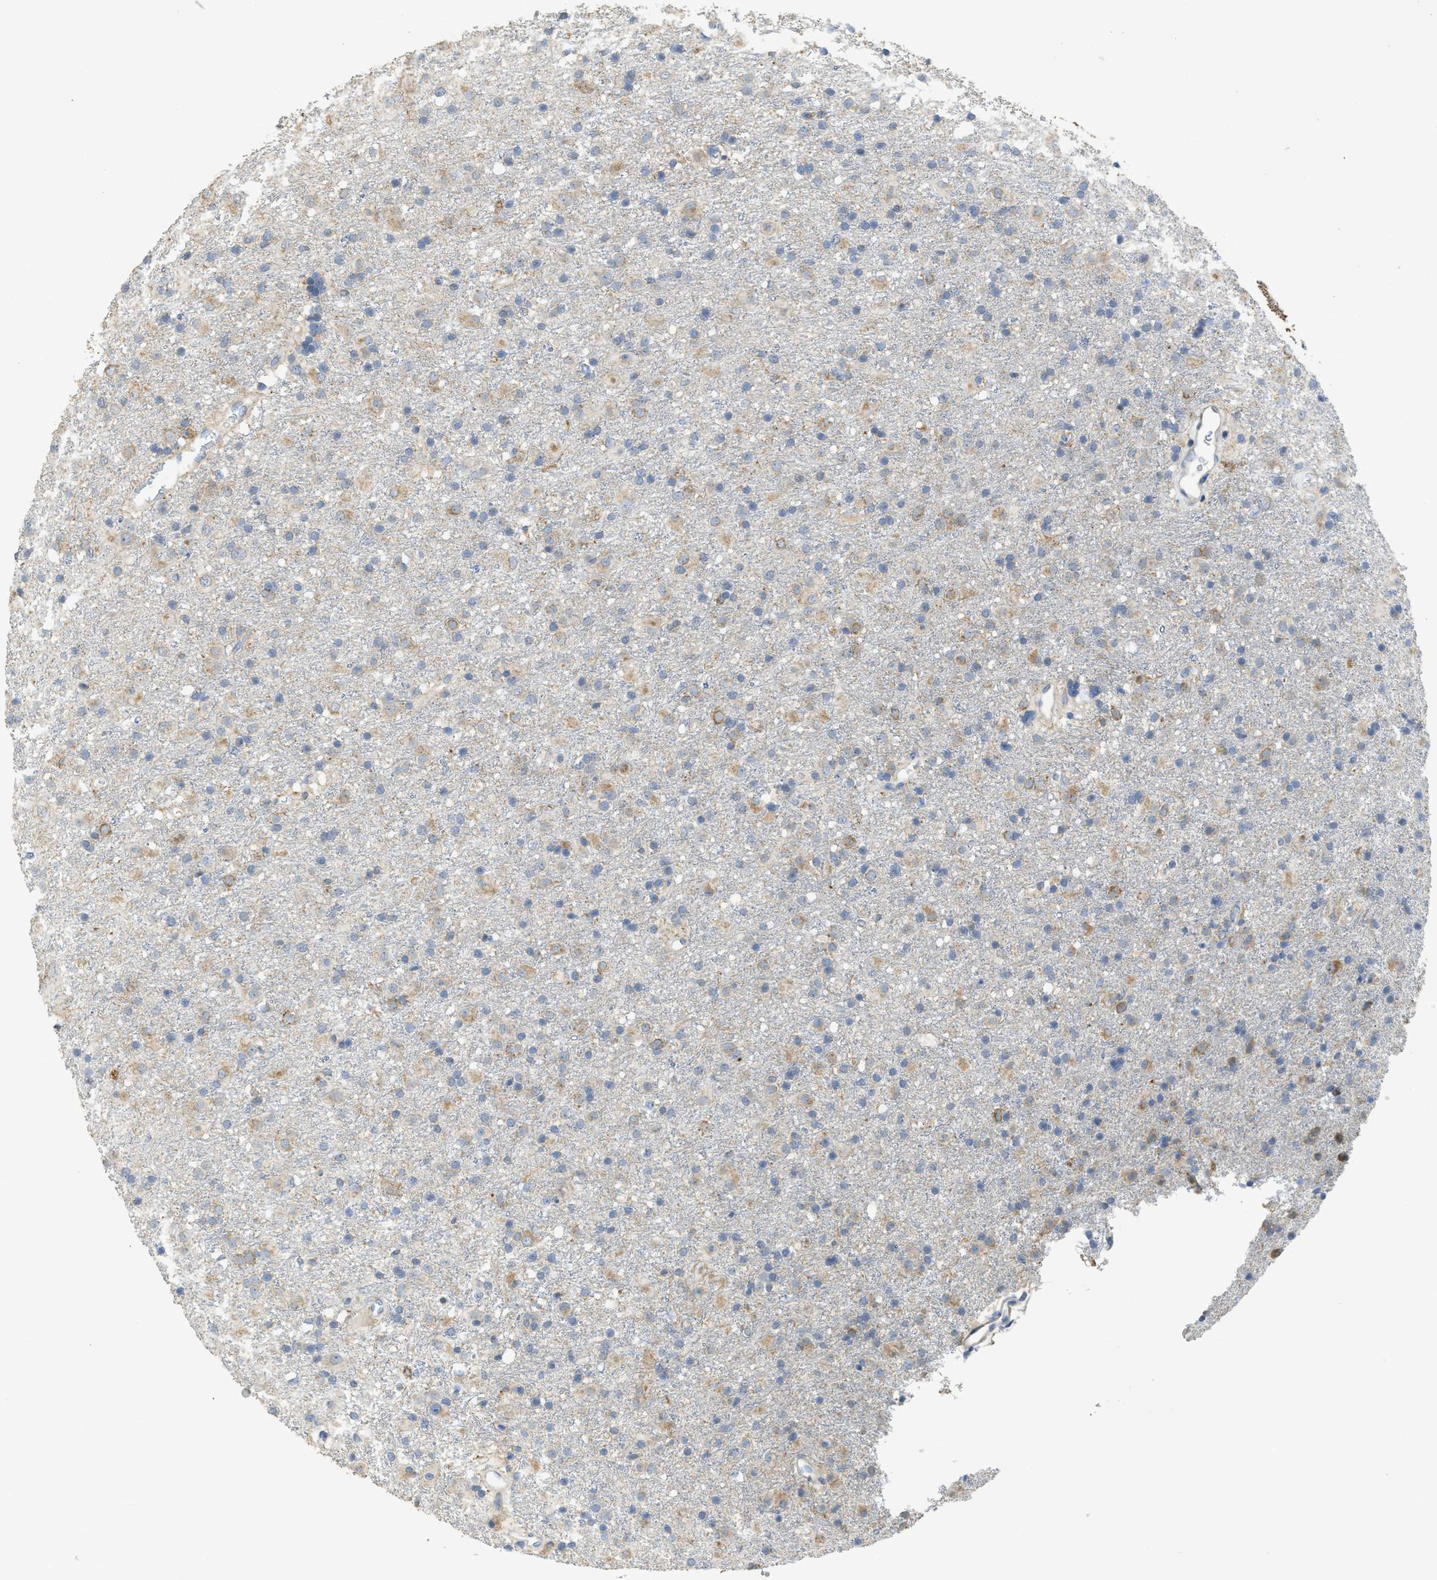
{"staining": {"intensity": "weak", "quantity": "25%-75%", "location": "cytoplasmic/membranous"}, "tissue": "glioma", "cell_type": "Tumor cells", "image_type": "cancer", "snomed": [{"axis": "morphology", "description": "Glioma, malignant, Low grade"}, {"axis": "topography", "description": "Brain"}], "caption": "A low amount of weak cytoplasmic/membranous positivity is appreciated in approximately 25%-75% of tumor cells in glioma tissue.", "gene": "SFXN2", "patient": {"sex": "male", "age": 65}}